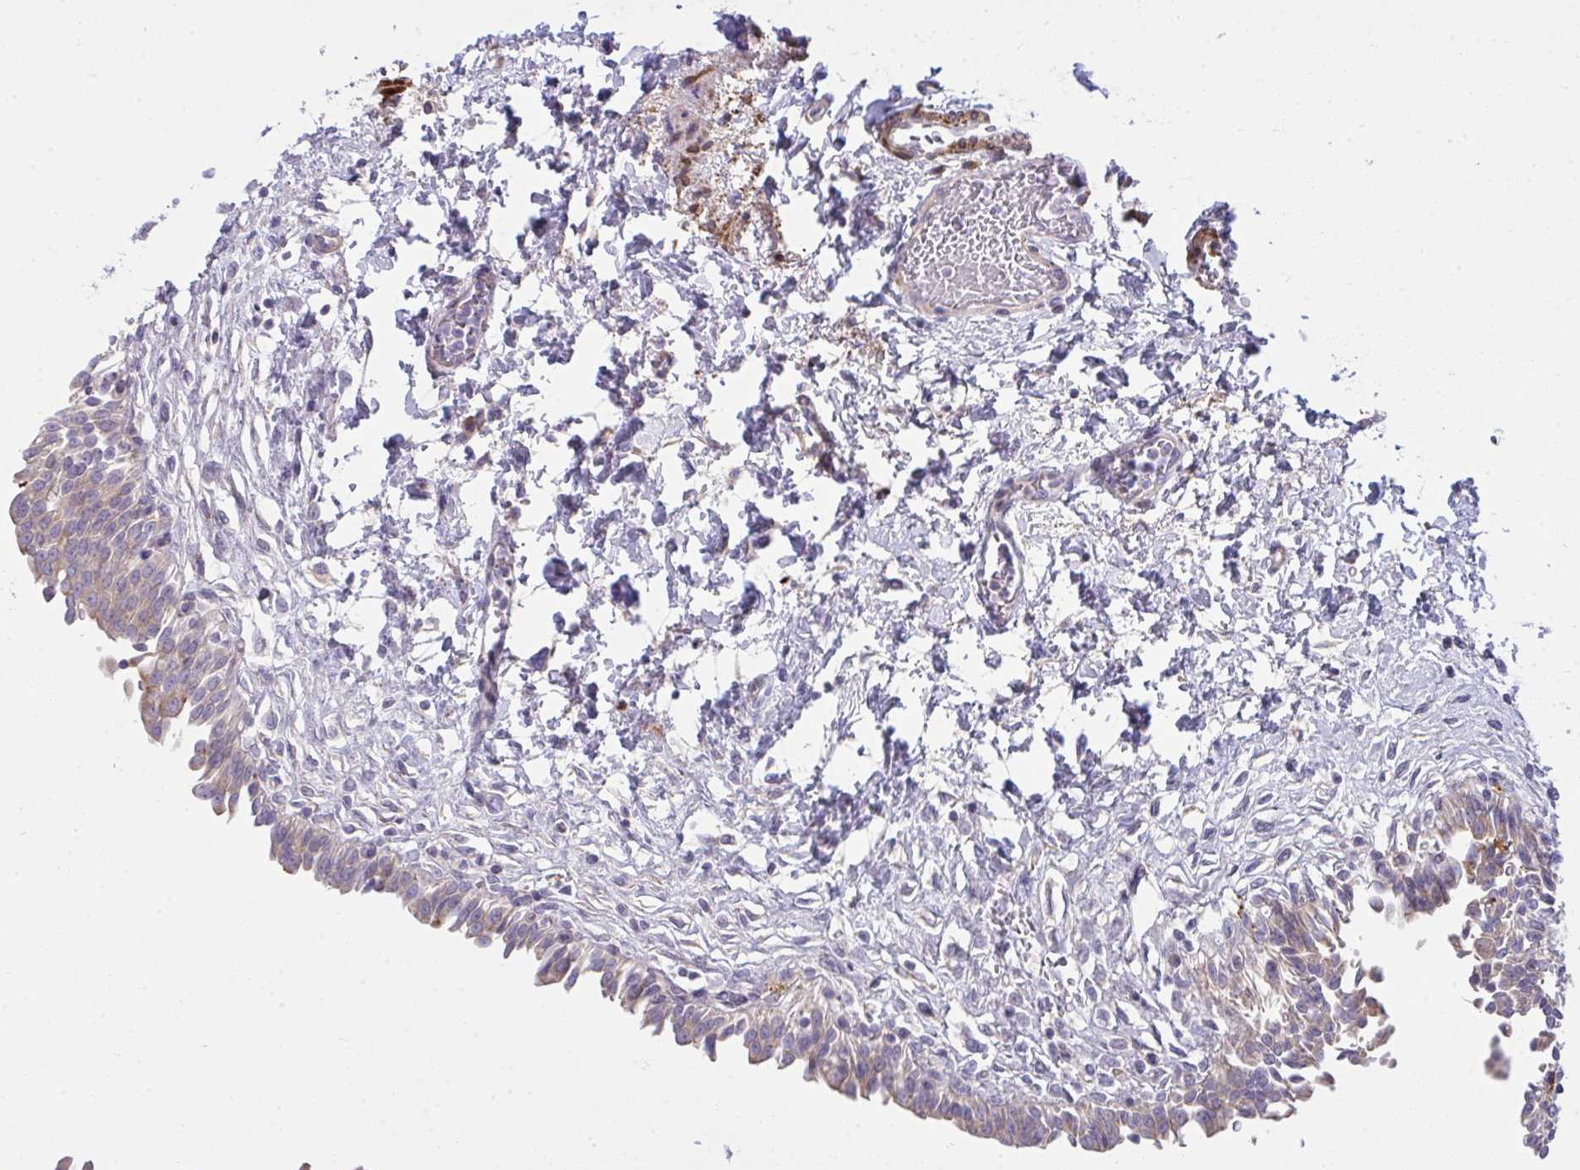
{"staining": {"intensity": "moderate", "quantity": "25%-75%", "location": "cytoplasmic/membranous"}, "tissue": "urinary bladder", "cell_type": "Urothelial cells", "image_type": "normal", "snomed": [{"axis": "morphology", "description": "Normal tissue, NOS"}, {"axis": "topography", "description": "Urinary bladder"}], "caption": "This photomicrograph demonstrates immunohistochemistry (IHC) staining of normal urinary bladder, with medium moderate cytoplasmic/membranous expression in about 25%-75% of urothelial cells.", "gene": "PIGZ", "patient": {"sex": "male", "age": 37}}